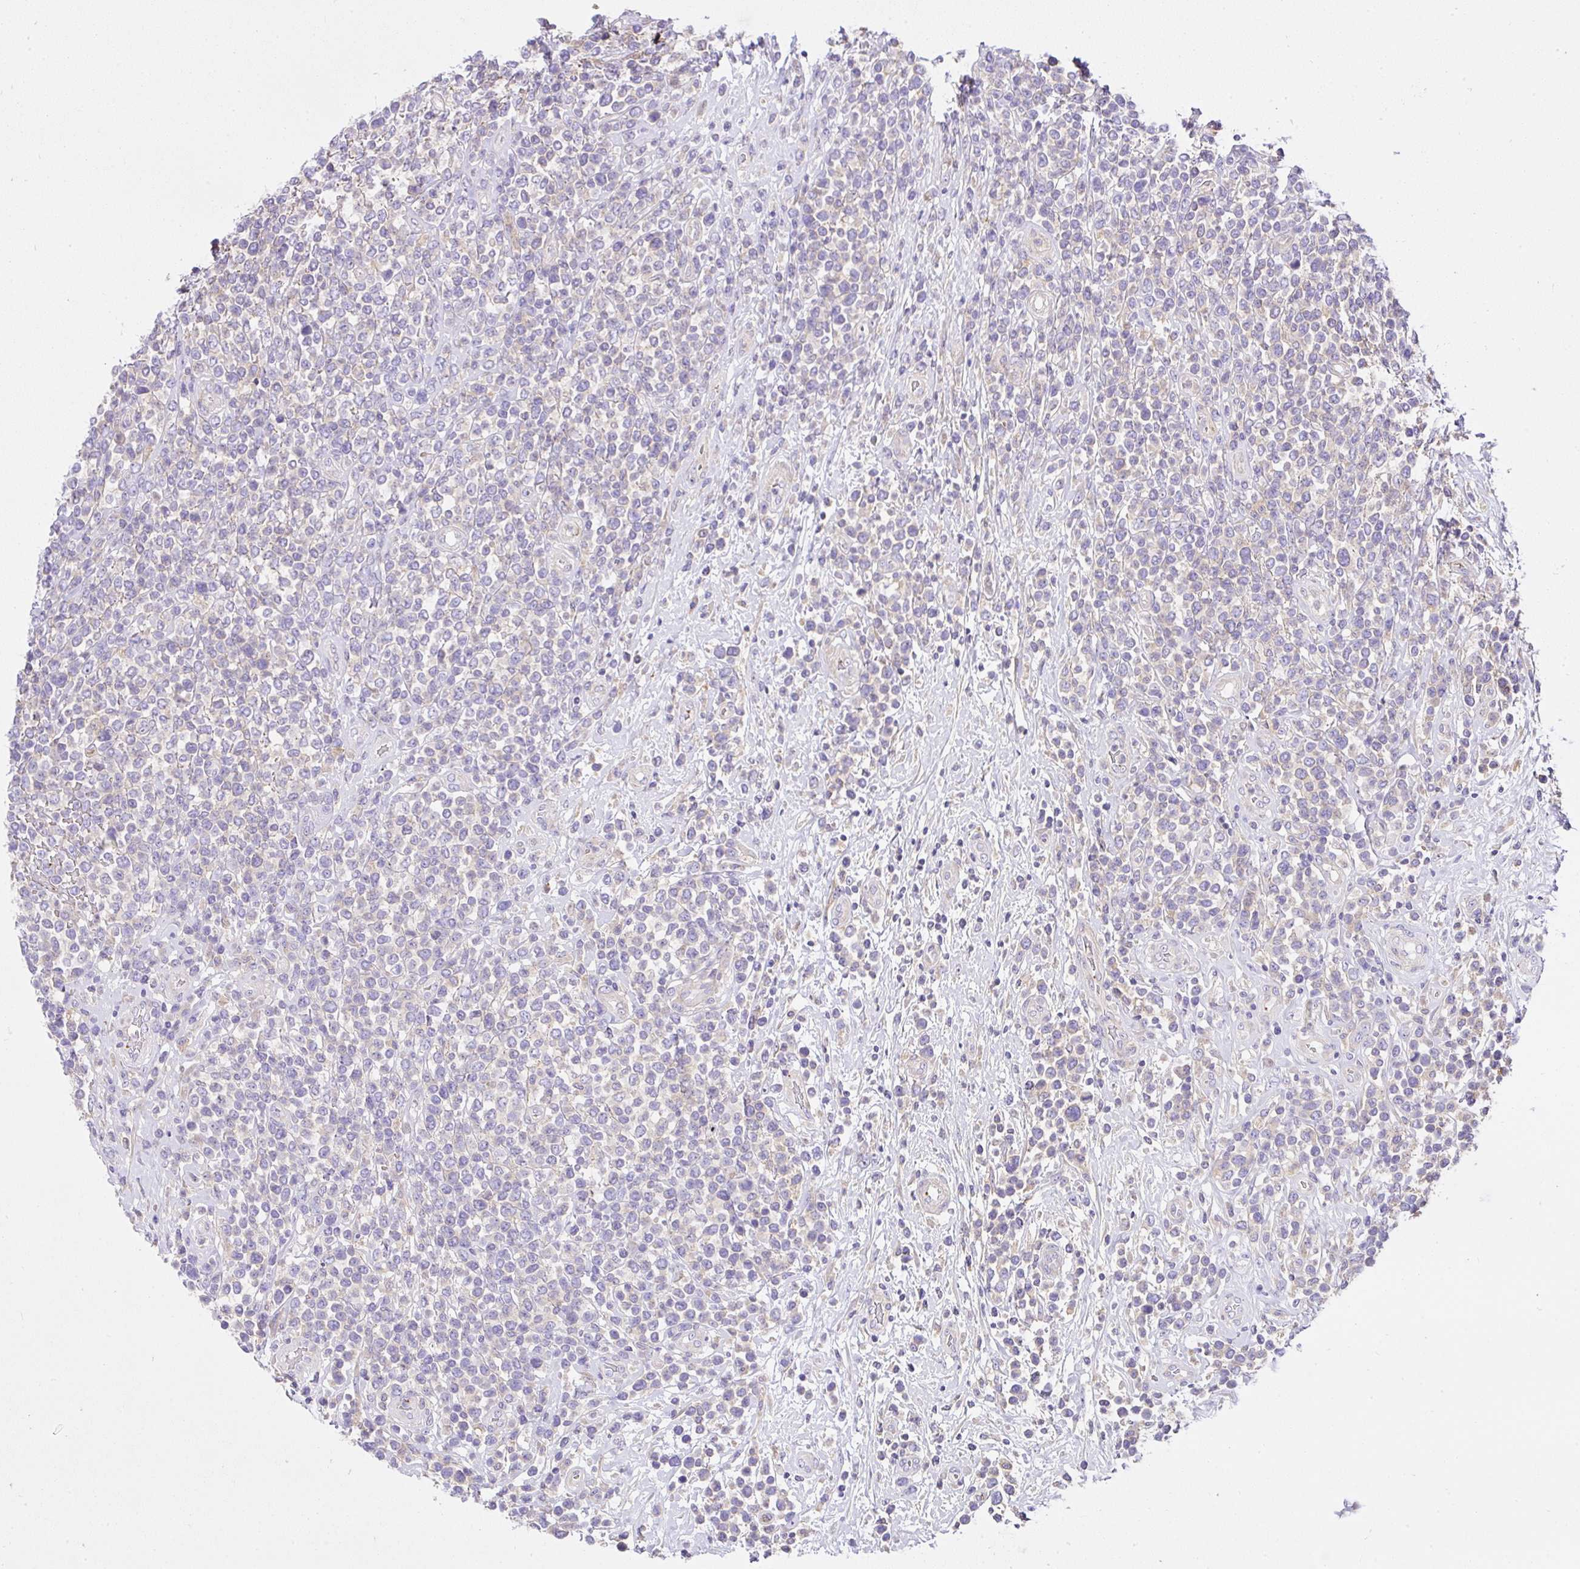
{"staining": {"intensity": "negative", "quantity": "none", "location": "none"}, "tissue": "lymphoma", "cell_type": "Tumor cells", "image_type": "cancer", "snomed": [{"axis": "morphology", "description": "Malignant lymphoma, non-Hodgkin's type, High grade"}, {"axis": "topography", "description": "Soft tissue"}], "caption": "The IHC histopathology image has no significant positivity in tumor cells of high-grade malignant lymphoma, non-Hodgkin's type tissue.", "gene": "CCDC142", "patient": {"sex": "female", "age": 56}}